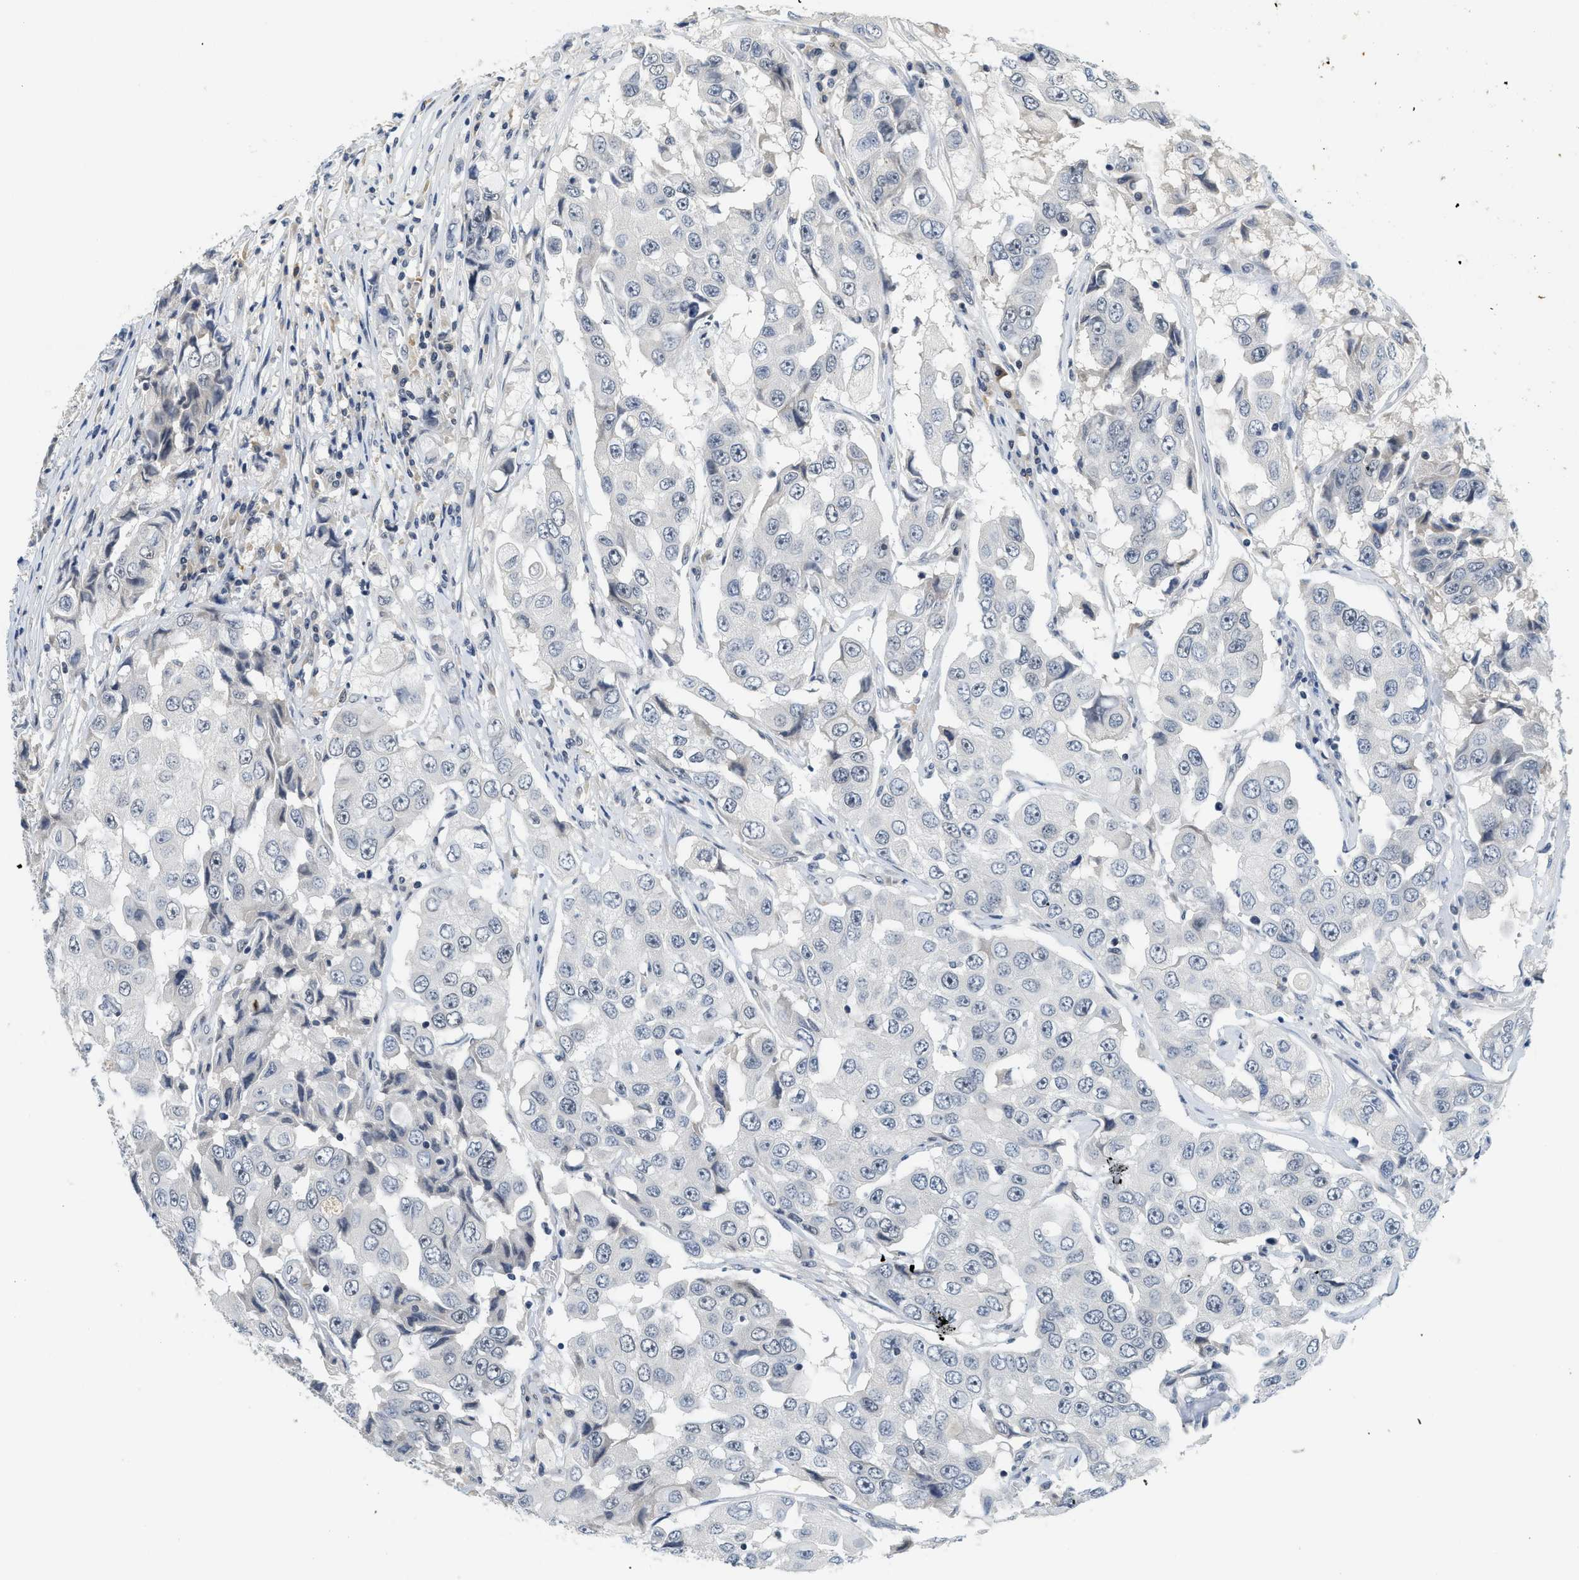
{"staining": {"intensity": "weak", "quantity": "<25%", "location": "nuclear"}, "tissue": "breast cancer", "cell_type": "Tumor cells", "image_type": "cancer", "snomed": [{"axis": "morphology", "description": "Duct carcinoma"}, {"axis": "topography", "description": "Breast"}], "caption": "An IHC photomicrograph of breast cancer (invasive ductal carcinoma) is shown. There is no staining in tumor cells of breast cancer (invasive ductal carcinoma).", "gene": "MZF1", "patient": {"sex": "female", "age": 27}}